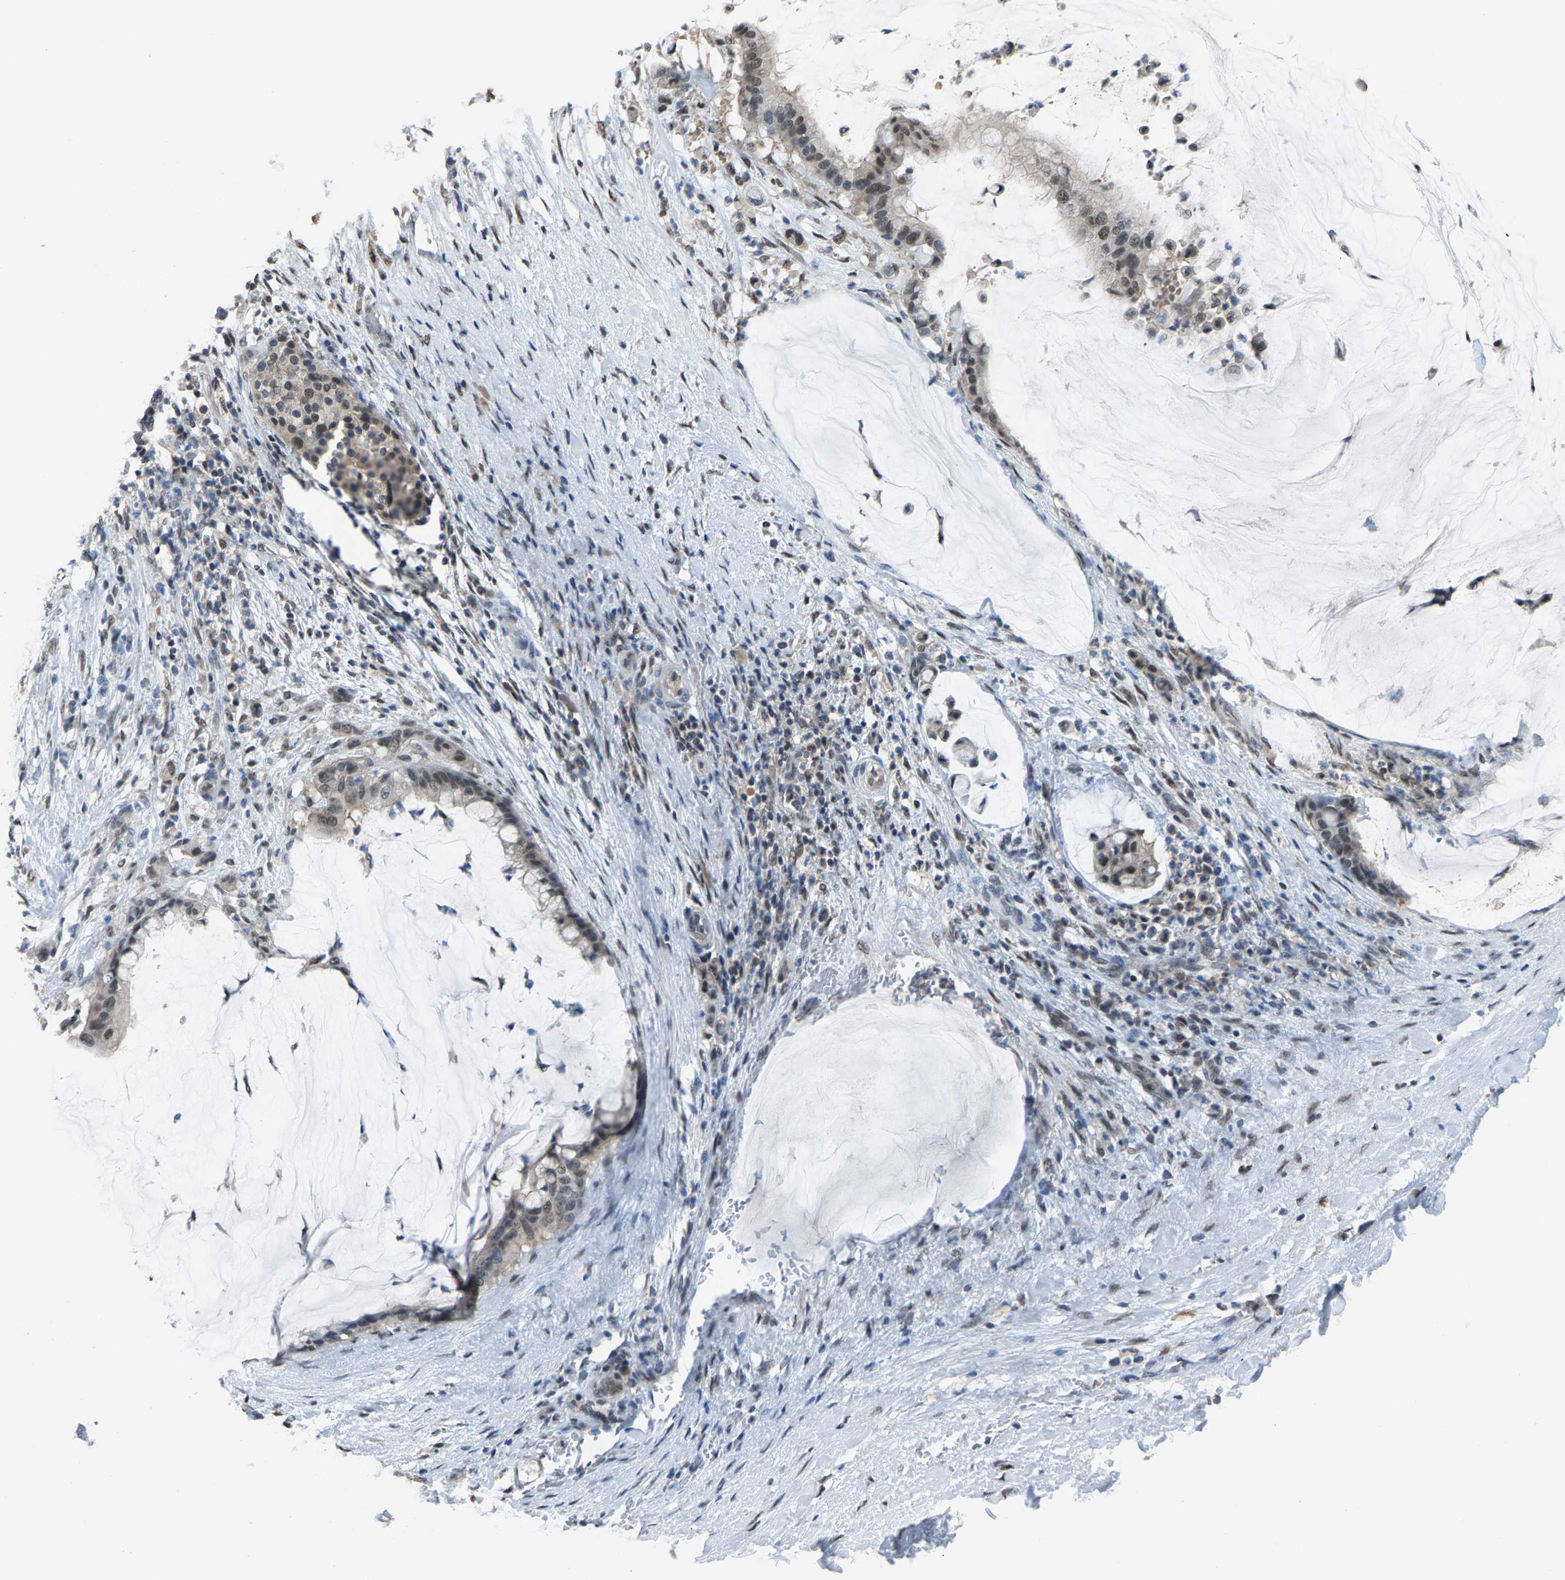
{"staining": {"intensity": "weak", "quantity": "25%-75%", "location": "nuclear"}, "tissue": "pancreatic cancer", "cell_type": "Tumor cells", "image_type": "cancer", "snomed": [{"axis": "morphology", "description": "Adenocarcinoma, NOS"}, {"axis": "topography", "description": "Pancreas"}], "caption": "This is a photomicrograph of immunohistochemistry (IHC) staining of pancreatic cancer (adenocarcinoma), which shows weak positivity in the nuclear of tumor cells.", "gene": "ZNF276", "patient": {"sex": "male", "age": 41}}